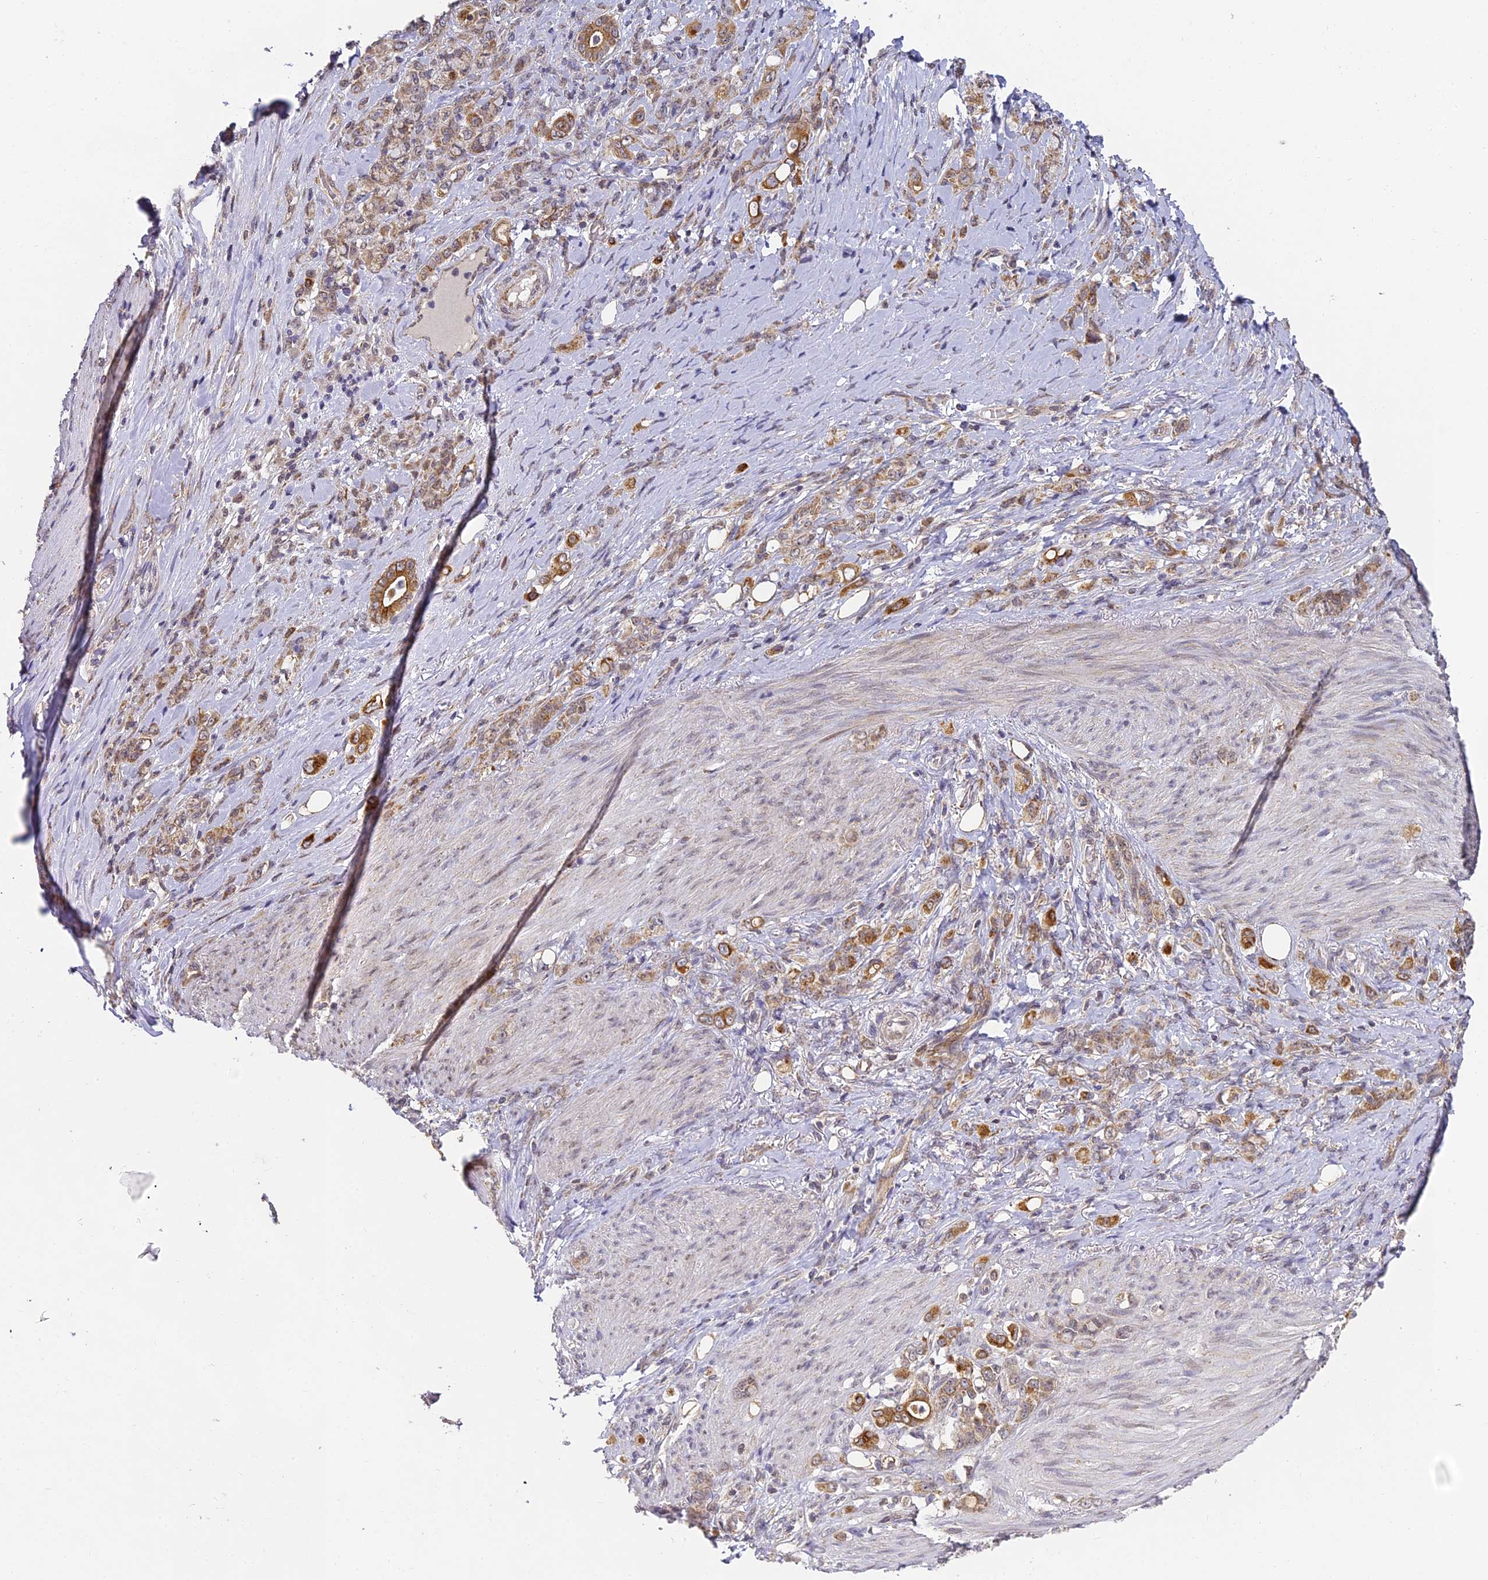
{"staining": {"intensity": "moderate", "quantity": "25%-75%", "location": "cytoplasmic/membranous"}, "tissue": "stomach cancer", "cell_type": "Tumor cells", "image_type": "cancer", "snomed": [{"axis": "morphology", "description": "Adenocarcinoma, NOS"}, {"axis": "topography", "description": "Stomach"}], "caption": "IHC photomicrograph of stomach cancer (adenocarcinoma) stained for a protein (brown), which exhibits medium levels of moderate cytoplasmic/membranous positivity in approximately 25%-75% of tumor cells.", "gene": "DNAAF10", "patient": {"sex": "female", "age": 79}}